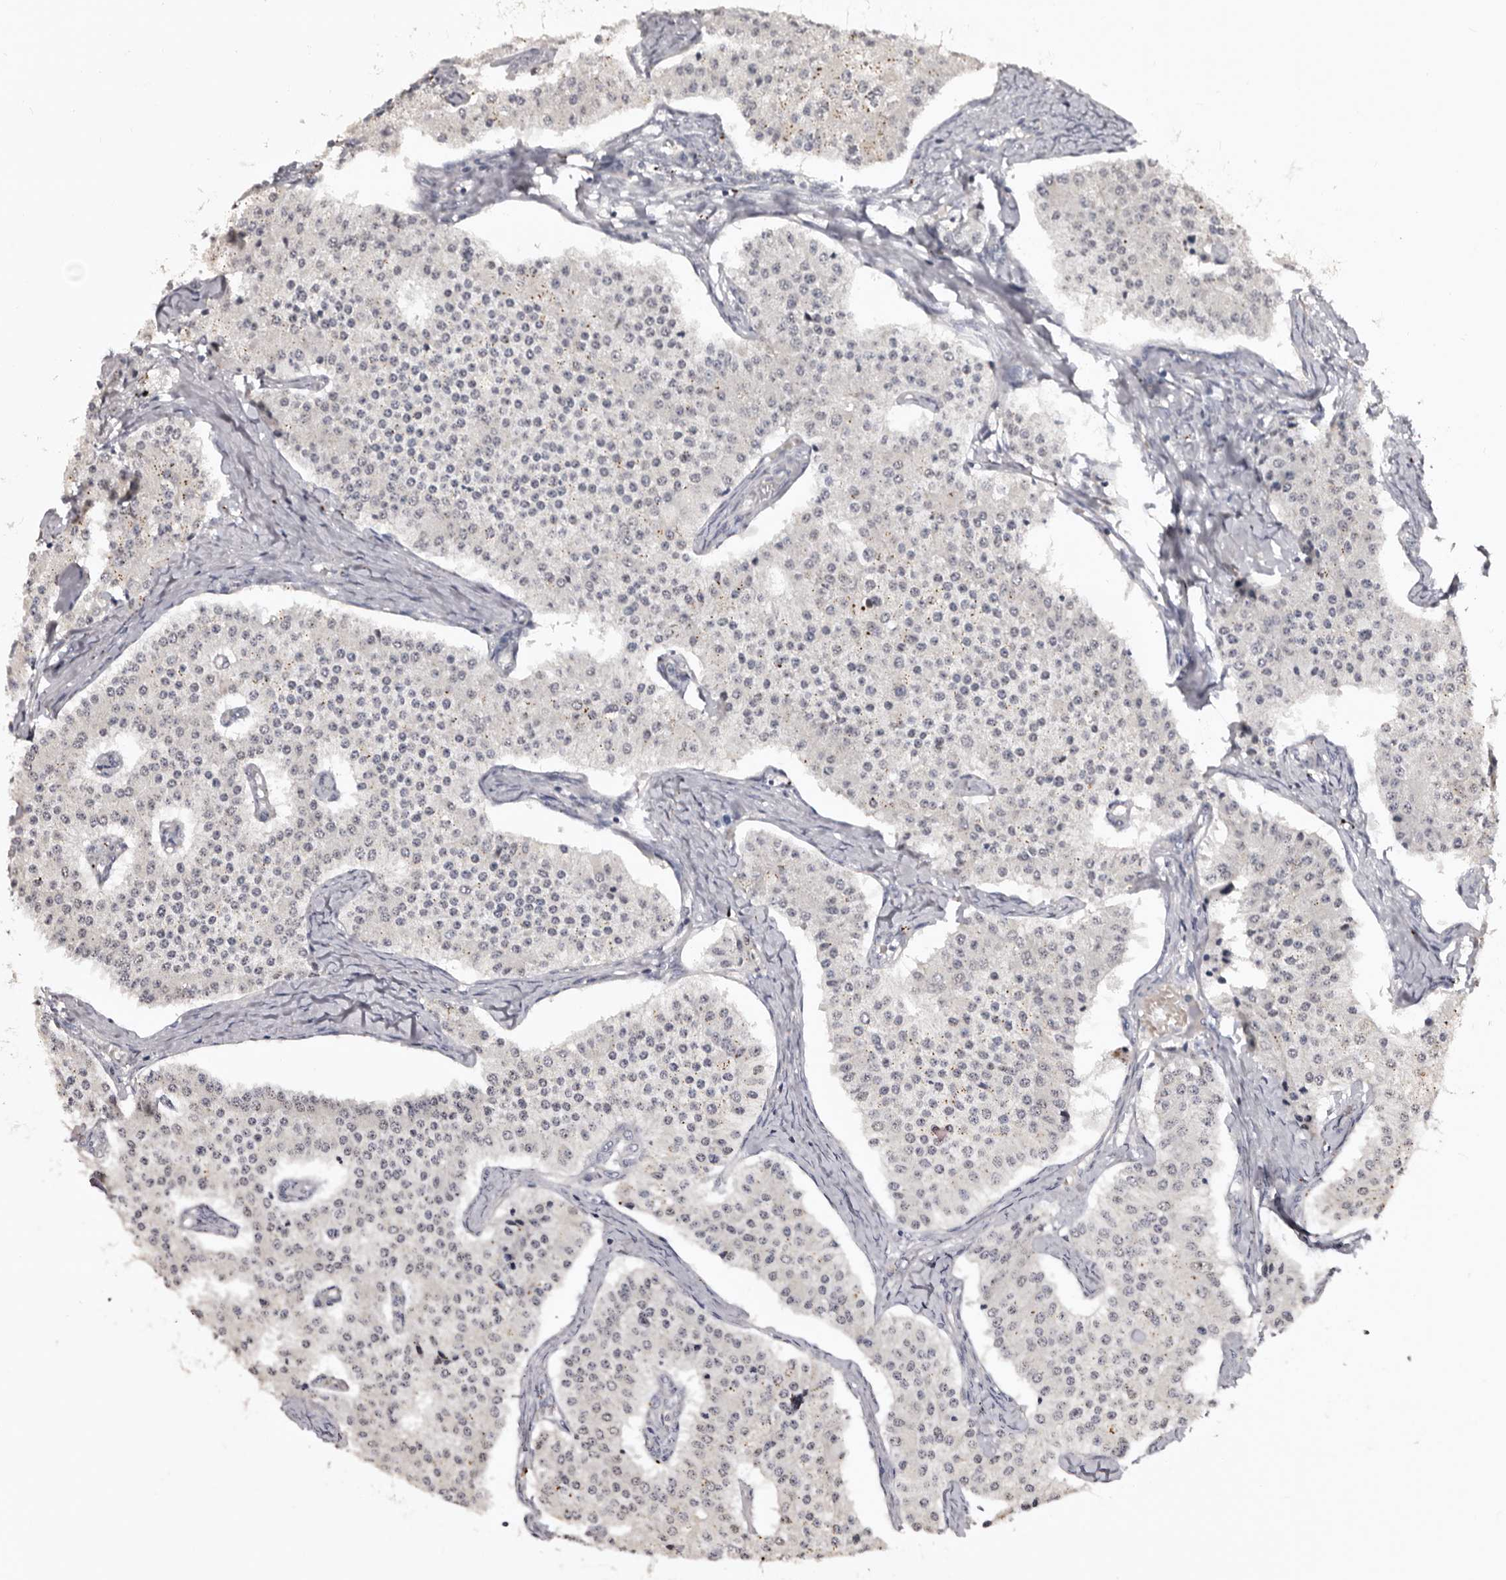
{"staining": {"intensity": "negative", "quantity": "none", "location": "none"}, "tissue": "carcinoid", "cell_type": "Tumor cells", "image_type": "cancer", "snomed": [{"axis": "morphology", "description": "Carcinoid, malignant, NOS"}, {"axis": "topography", "description": "Colon"}], "caption": "Carcinoid (malignant) was stained to show a protein in brown. There is no significant expression in tumor cells.", "gene": "SLC10A4", "patient": {"sex": "female", "age": 52}}